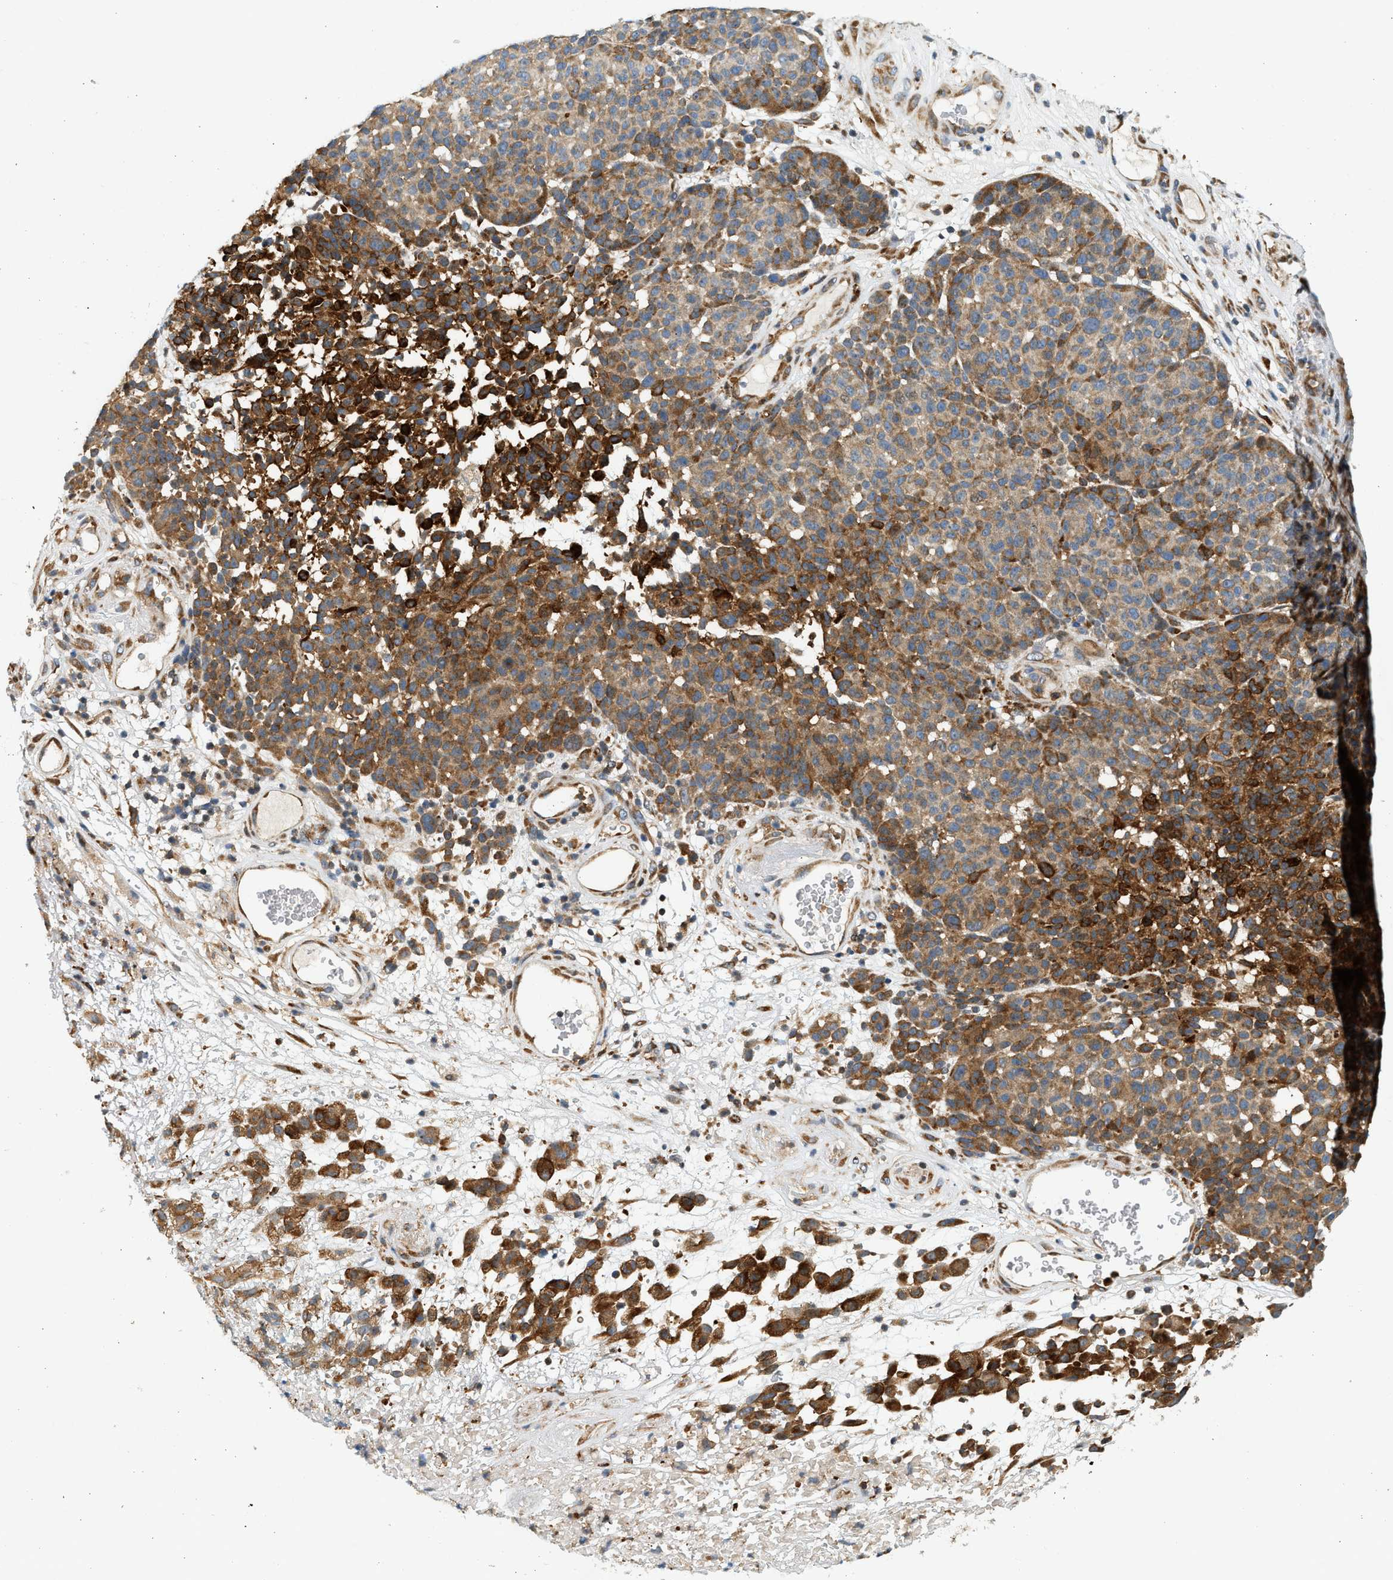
{"staining": {"intensity": "moderate", "quantity": "<25%", "location": "cytoplasmic/membranous"}, "tissue": "melanoma", "cell_type": "Tumor cells", "image_type": "cancer", "snomed": [{"axis": "morphology", "description": "Malignant melanoma, NOS"}, {"axis": "topography", "description": "Skin"}], "caption": "An immunohistochemistry (IHC) histopathology image of neoplastic tissue is shown. Protein staining in brown labels moderate cytoplasmic/membranous positivity in melanoma within tumor cells.", "gene": "NRSN2", "patient": {"sex": "male", "age": 59}}